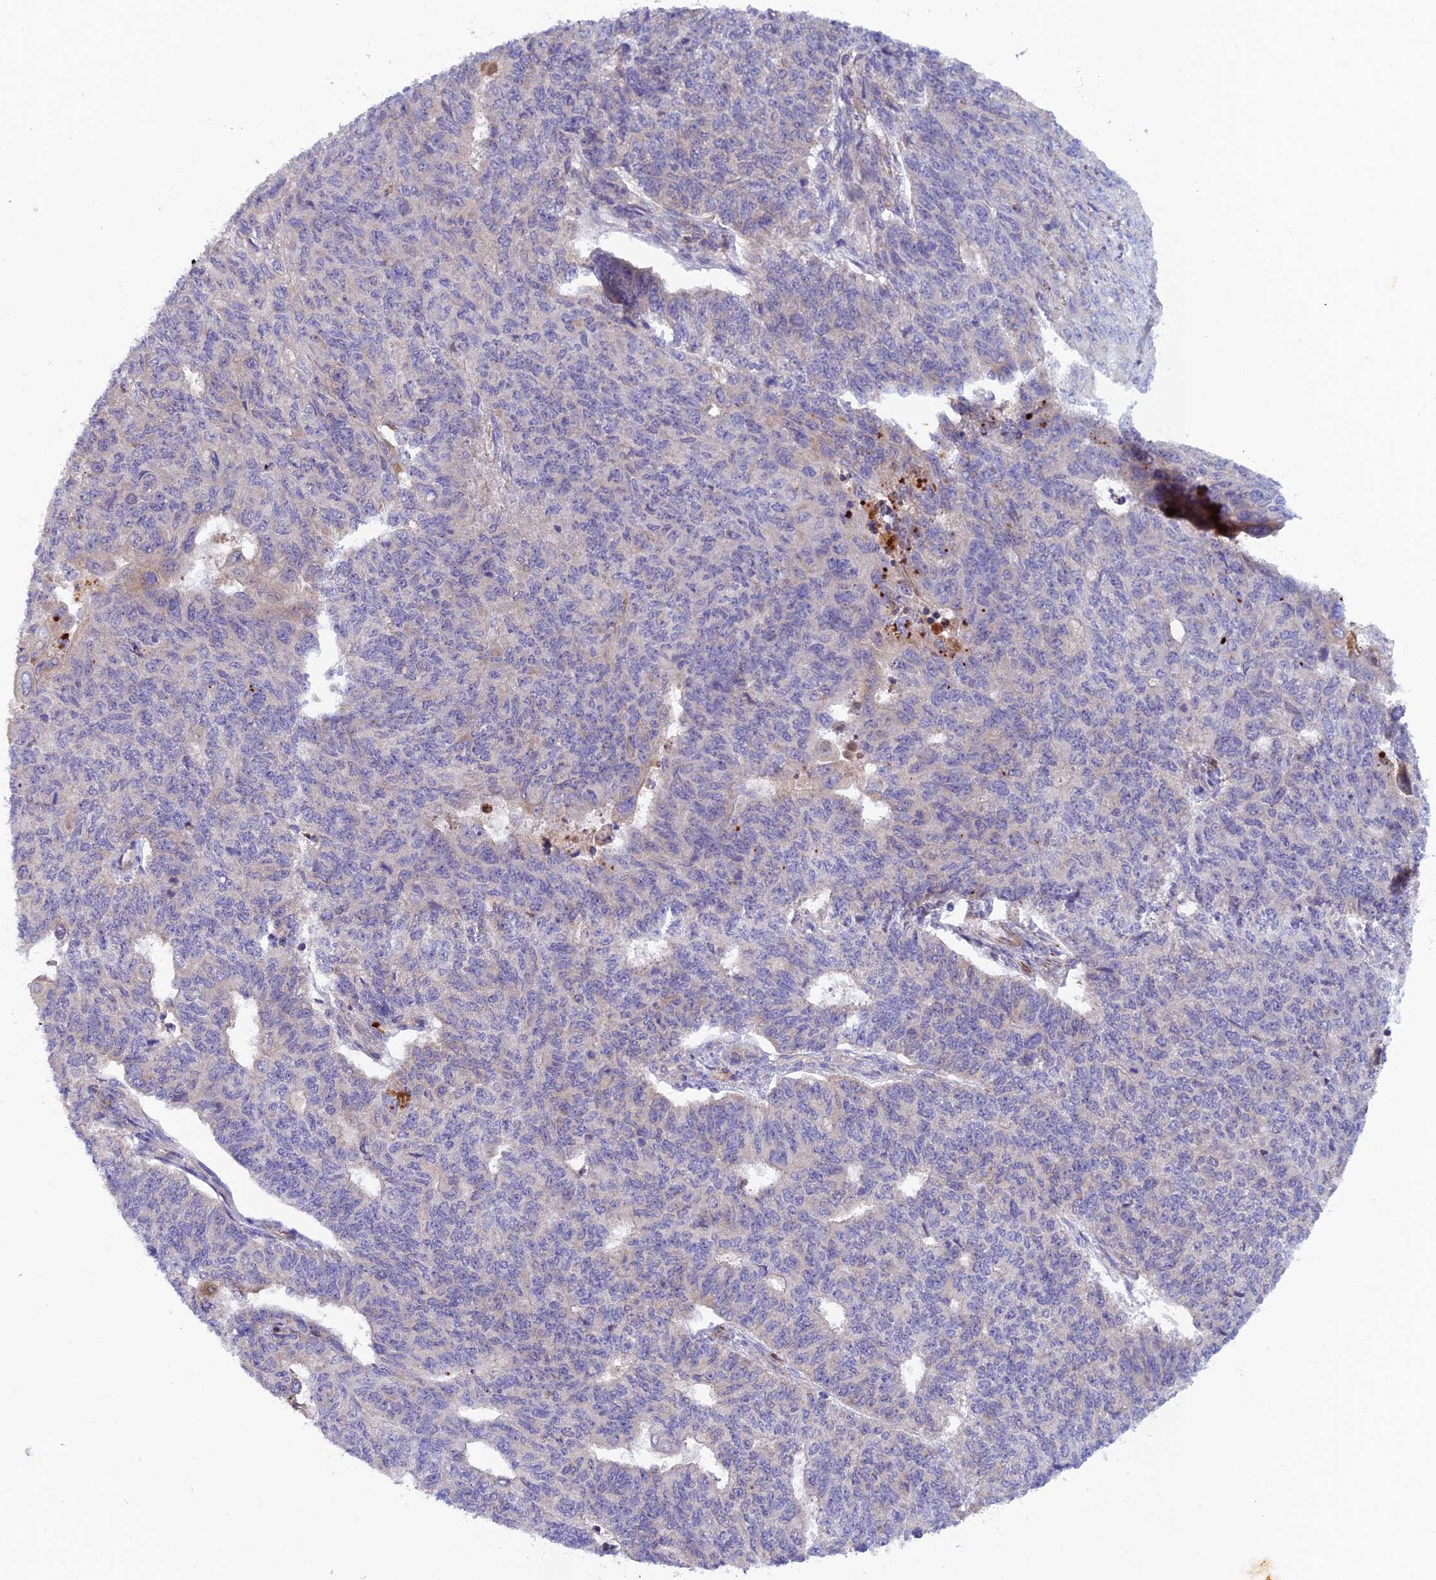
{"staining": {"intensity": "negative", "quantity": "none", "location": "none"}, "tissue": "endometrial cancer", "cell_type": "Tumor cells", "image_type": "cancer", "snomed": [{"axis": "morphology", "description": "Adenocarcinoma, NOS"}, {"axis": "topography", "description": "Endometrium"}], "caption": "A micrograph of endometrial cancer (adenocarcinoma) stained for a protein displays no brown staining in tumor cells. (DAB IHC visualized using brightfield microscopy, high magnification).", "gene": "RALGAPA2", "patient": {"sex": "female", "age": 32}}